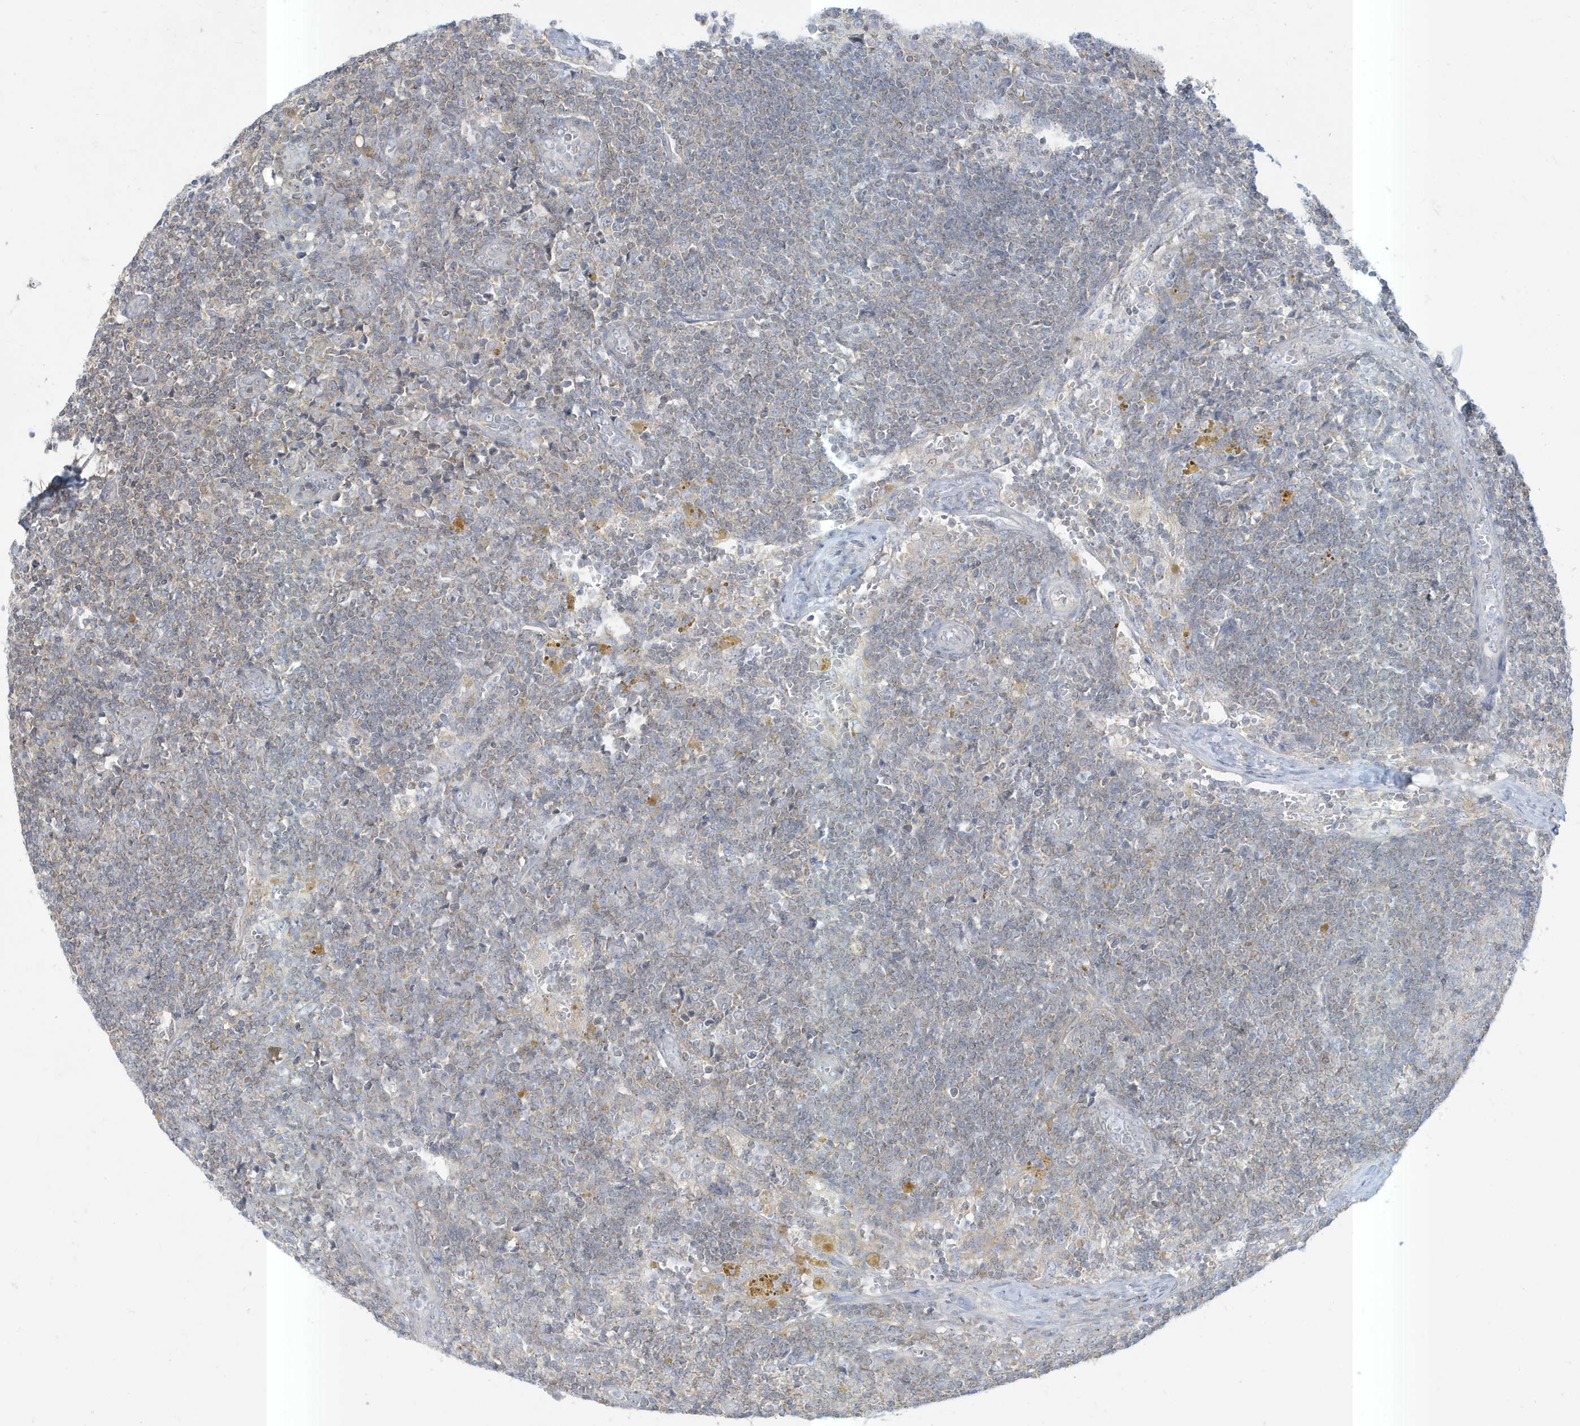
{"staining": {"intensity": "negative", "quantity": "none", "location": "none"}, "tissue": "lymph node", "cell_type": "Germinal center cells", "image_type": "normal", "snomed": [{"axis": "morphology", "description": "Normal tissue, NOS"}, {"axis": "morphology", "description": "Squamous cell carcinoma, metastatic, NOS"}, {"axis": "topography", "description": "Lymph node"}], "caption": "This histopathology image is of unremarkable lymph node stained with IHC to label a protein in brown with the nuclei are counter-stained blue. There is no staining in germinal center cells. The staining is performed using DAB (3,3'-diaminobenzidine) brown chromogen with nuclei counter-stained in using hematoxylin.", "gene": "SLAMF9", "patient": {"sex": "male", "age": 73}}